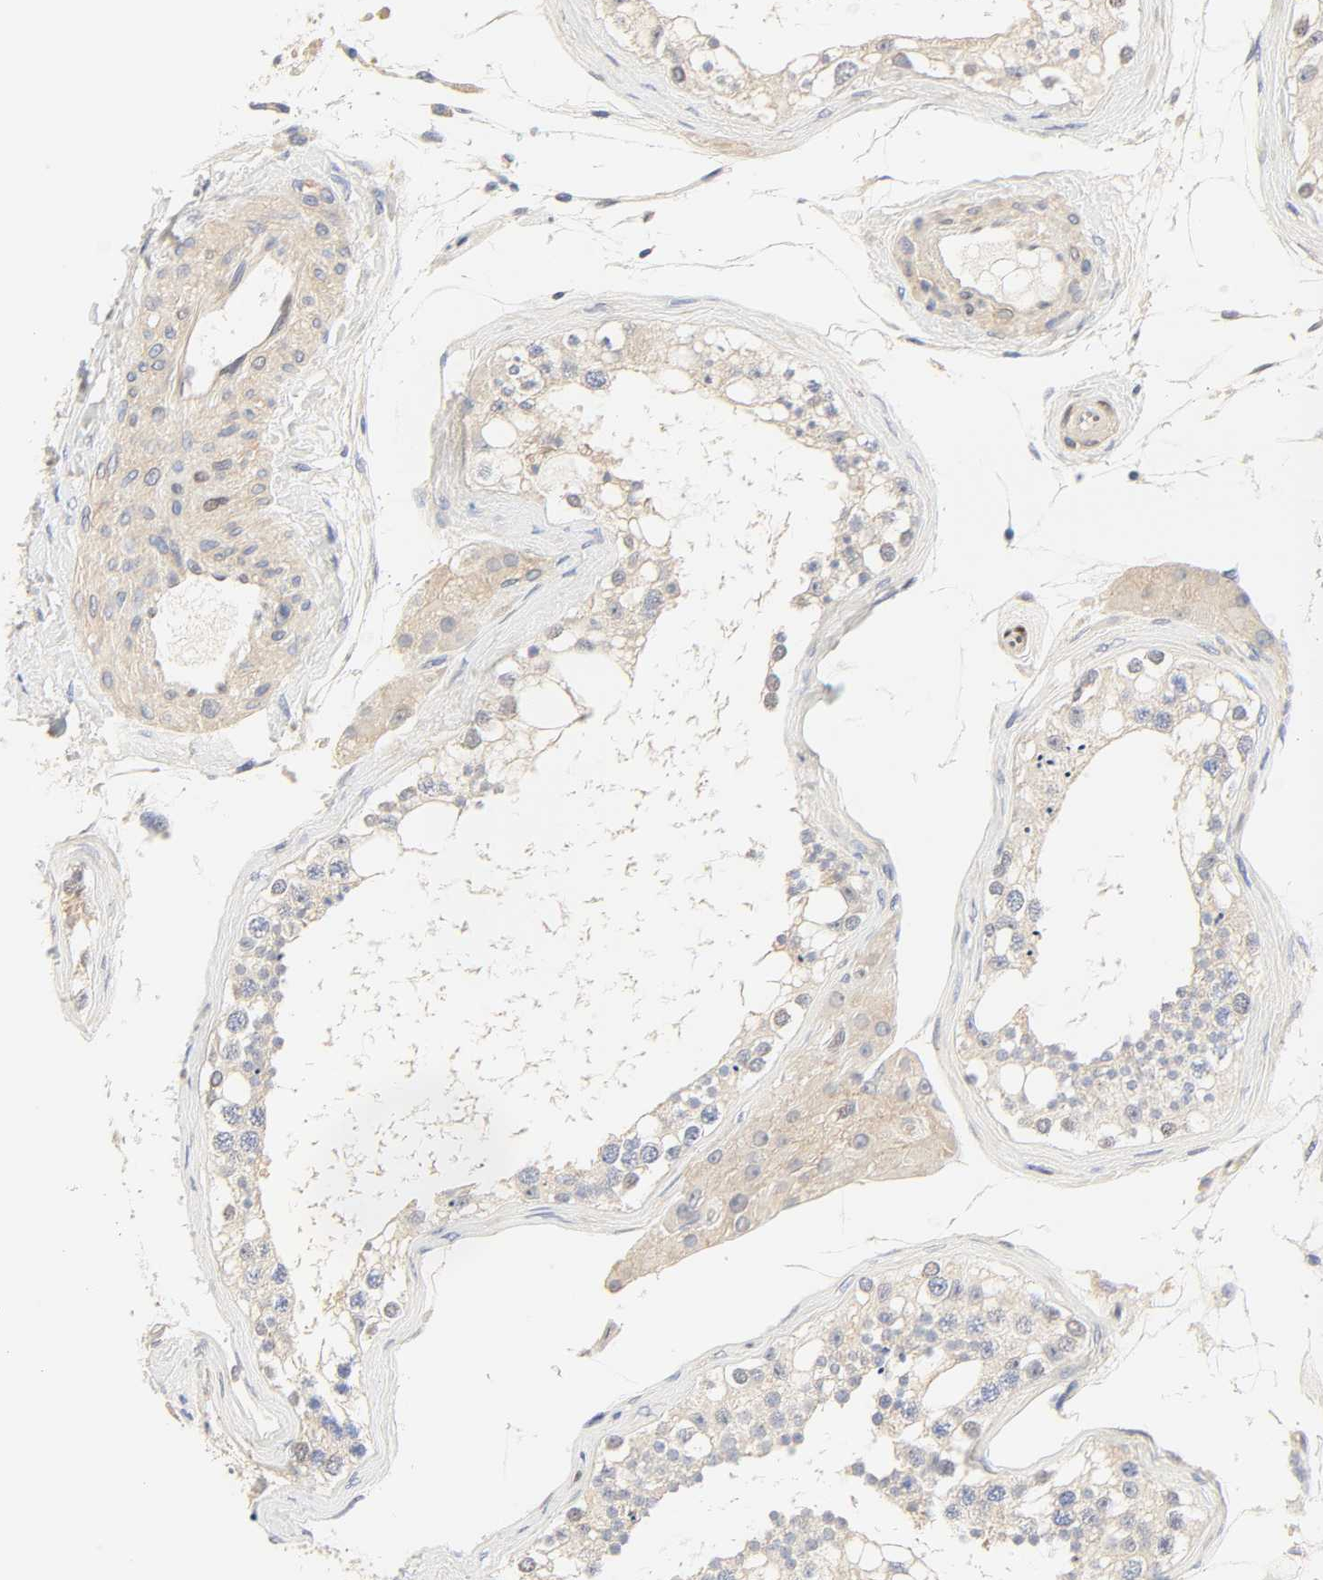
{"staining": {"intensity": "negative", "quantity": "none", "location": "none"}, "tissue": "testis", "cell_type": "Cells in seminiferous ducts", "image_type": "normal", "snomed": [{"axis": "morphology", "description": "Normal tissue, NOS"}, {"axis": "topography", "description": "Testis"}], "caption": "Unremarkable testis was stained to show a protein in brown. There is no significant expression in cells in seminiferous ducts.", "gene": "BORCS8", "patient": {"sex": "male", "age": 68}}